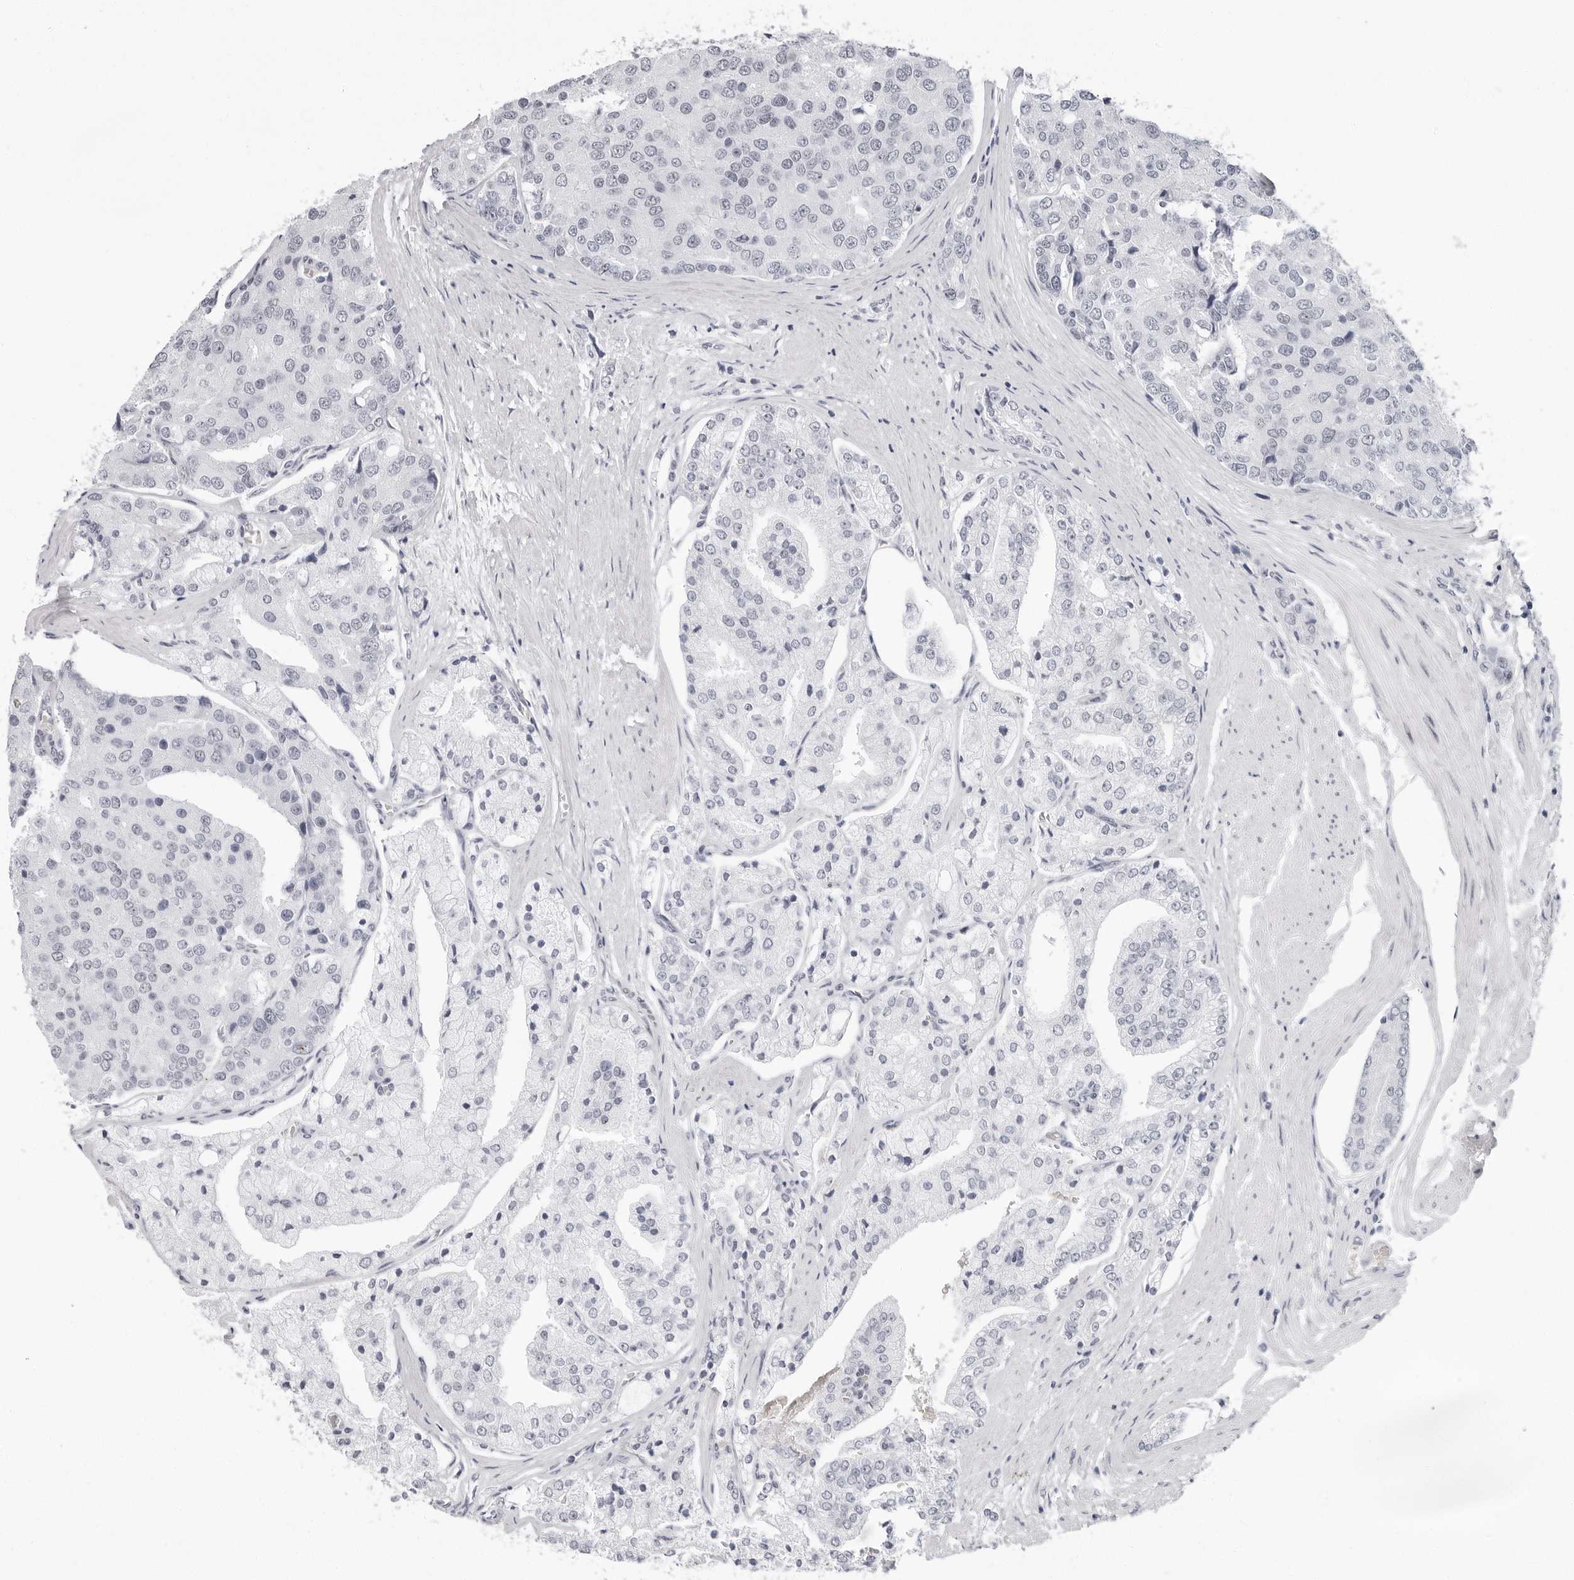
{"staining": {"intensity": "negative", "quantity": "none", "location": "none"}, "tissue": "prostate cancer", "cell_type": "Tumor cells", "image_type": "cancer", "snomed": [{"axis": "morphology", "description": "Adenocarcinoma, High grade"}, {"axis": "topography", "description": "Prostate"}], "caption": "Prostate high-grade adenocarcinoma was stained to show a protein in brown. There is no significant staining in tumor cells. (DAB immunohistochemistry (IHC) visualized using brightfield microscopy, high magnification).", "gene": "VEZF1", "patient": {"sex": "male", "age": 50}}